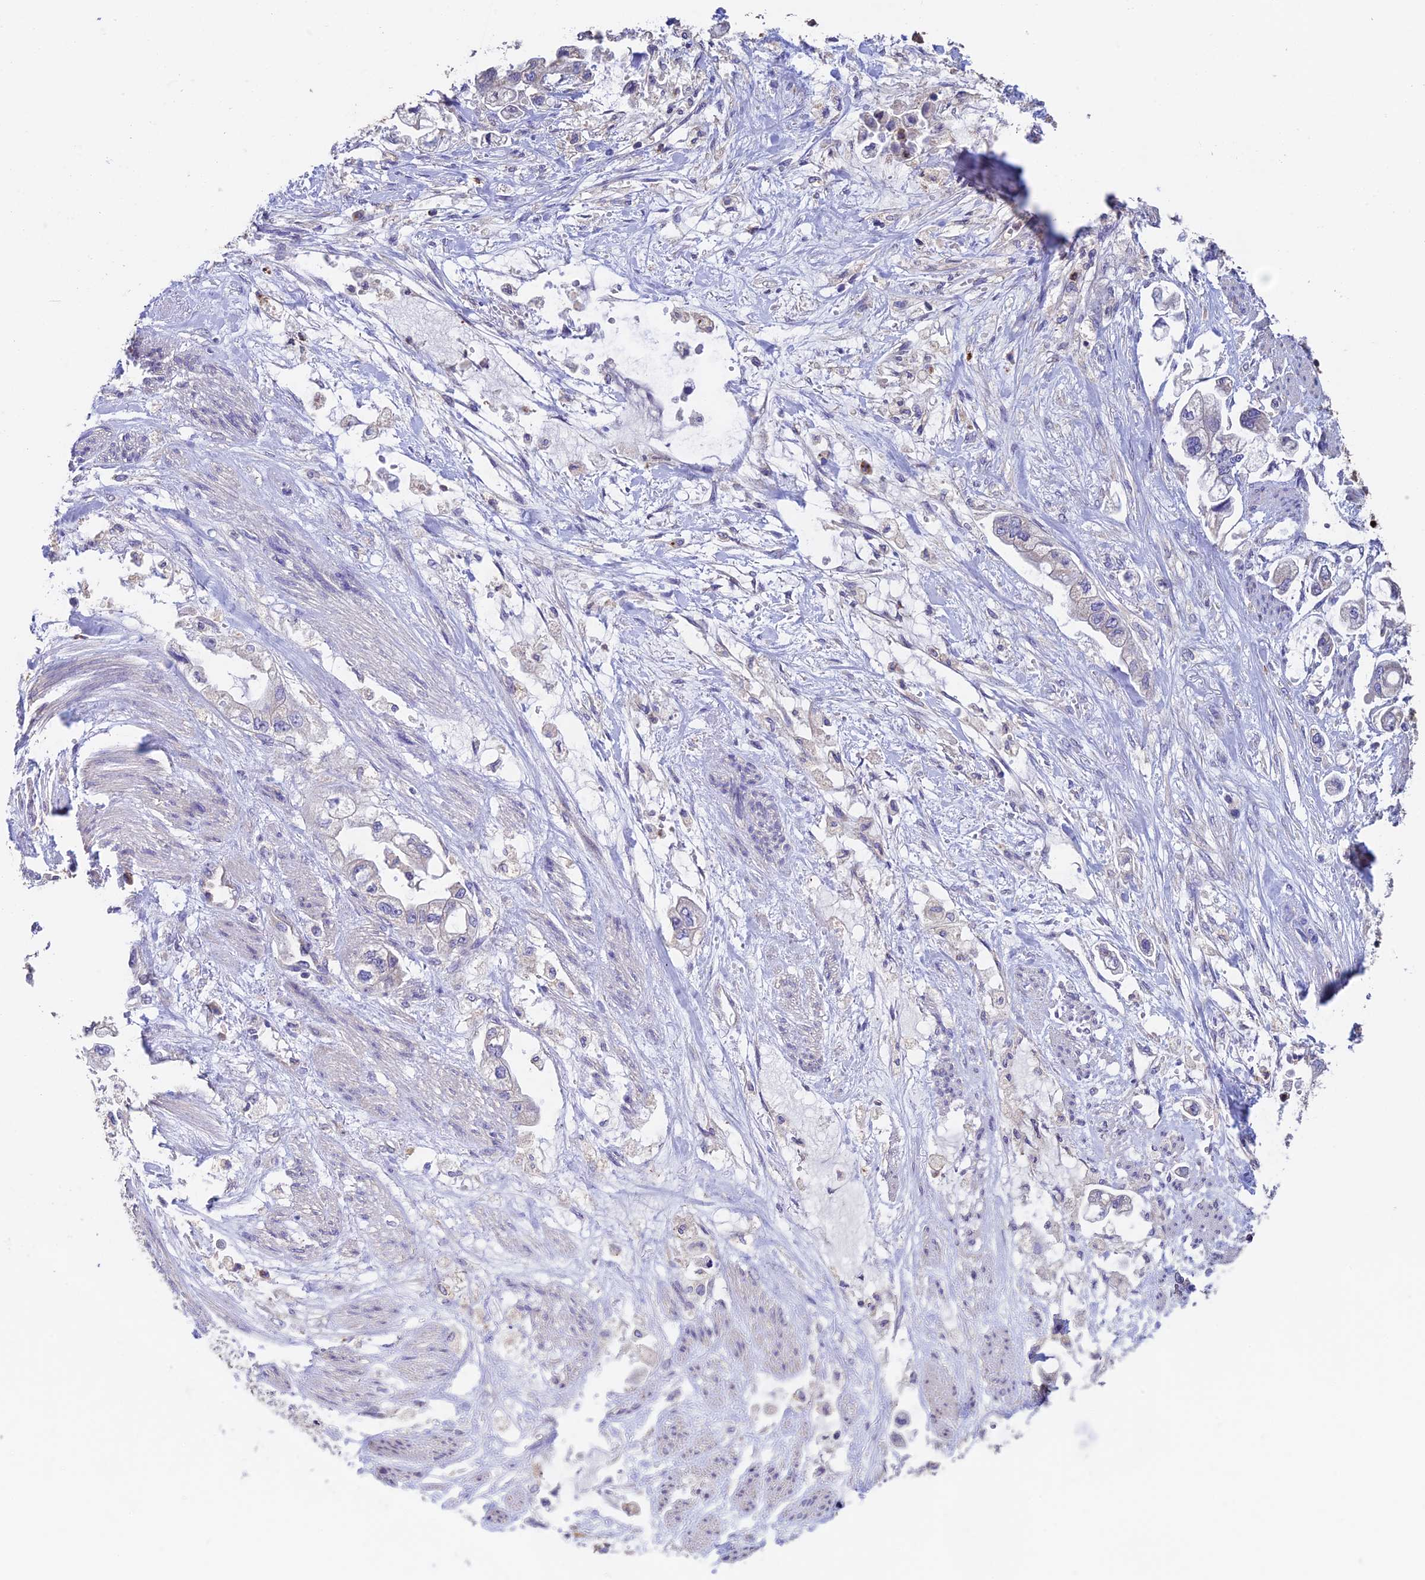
{"staining": {"intensity": "weak", "quantity": "<25%", "location": "cytoplasmic/membranous"}, "tissue": "stomach cancer", "cell_type": "Tumor cells", "image_type": "cancer", "snomed": [{"axis": "morphology", "description": "Adenocarcinoma, NOS"}, {"axis": "topography", "description": "Stomach"}], "caption": "Stomach adenocarcinoma stained for a protein using immunohistochemistry (IHC) shows no staining tumor cells.", "gene": "EMC3", "patient": {"sex": "male", "age": 62}}